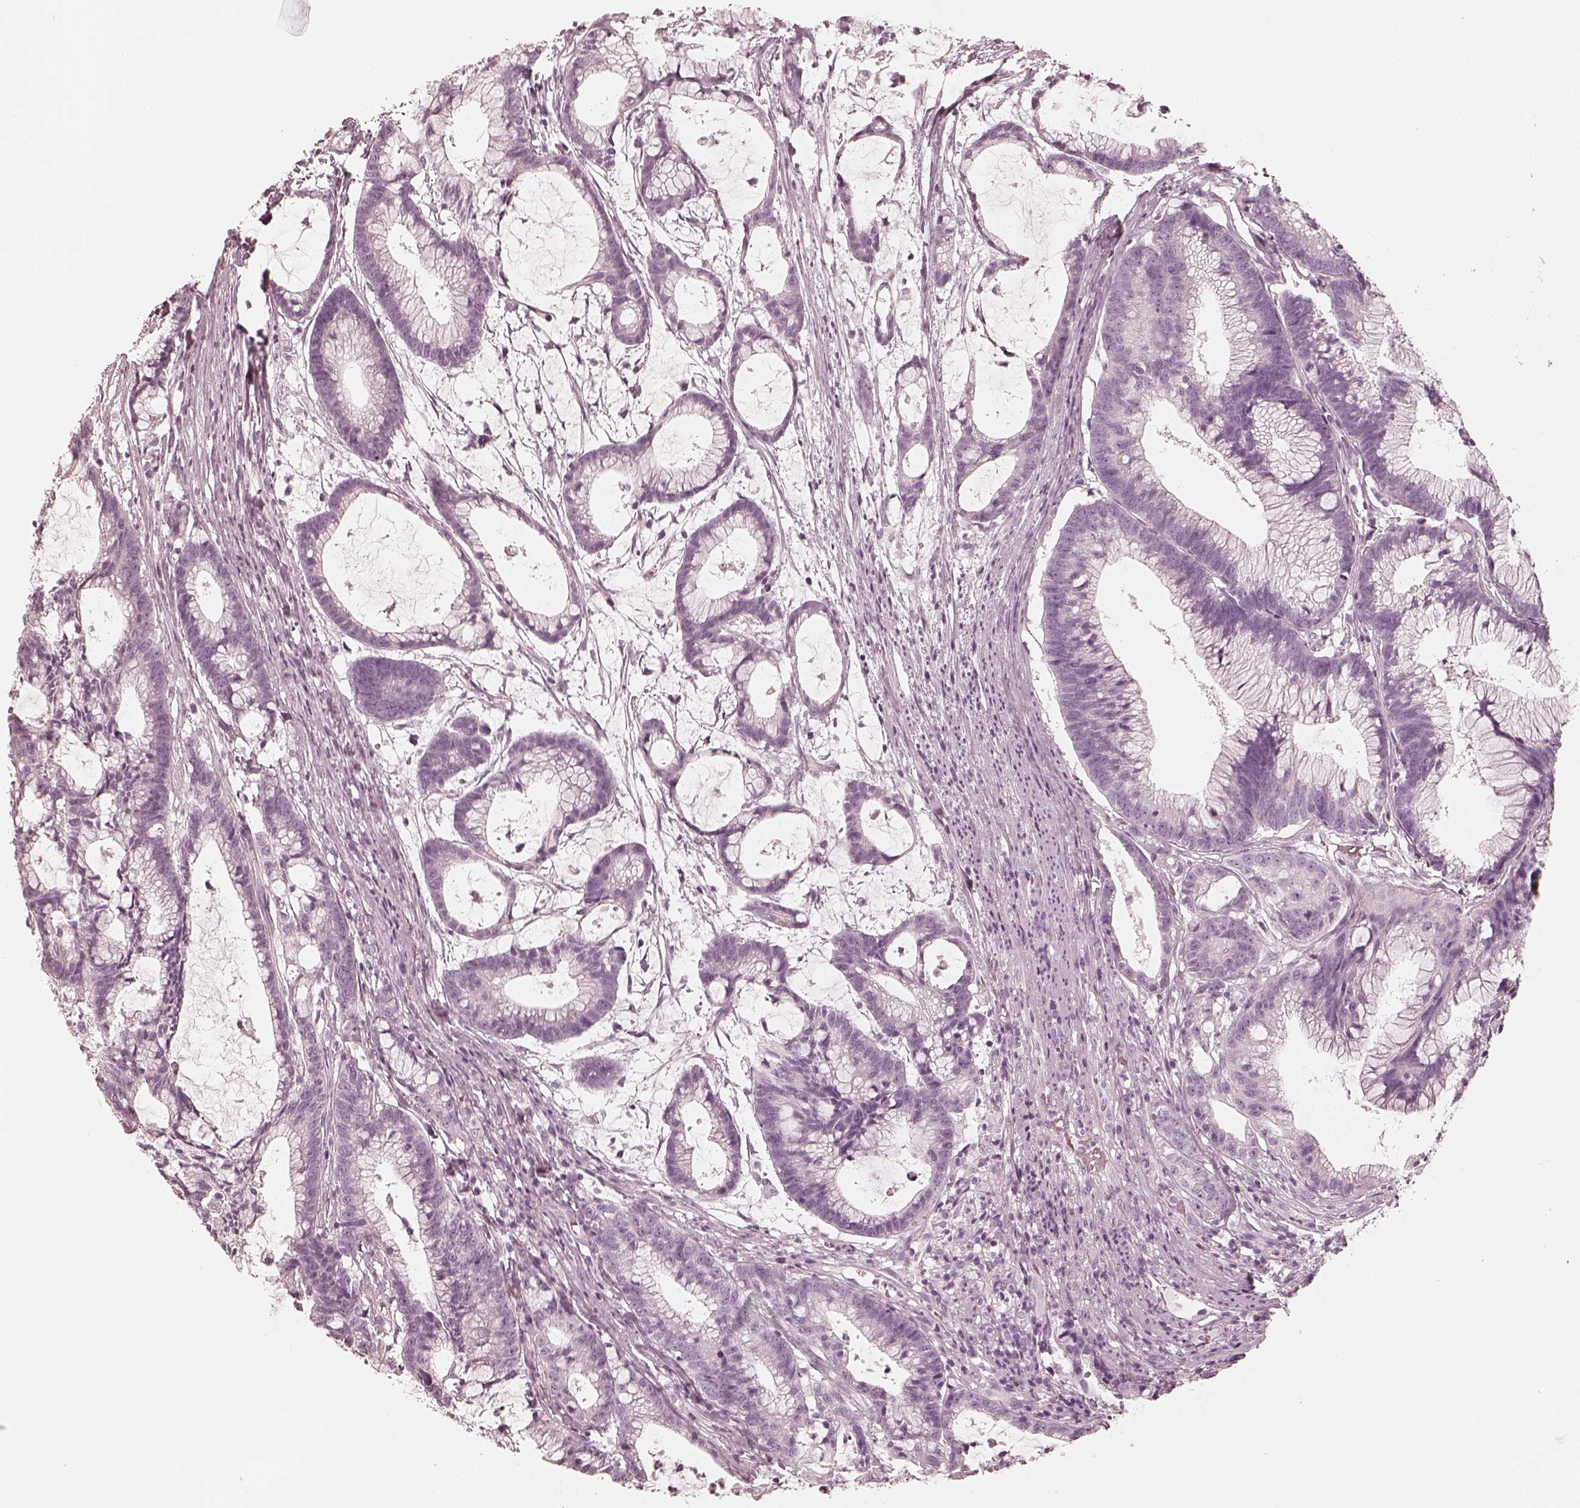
{"staining": {"intensity": "negative", "quantity": "none", "location": "none"}, "tissue": "colorectal cancer", "cell_type": "Tumor cells", "image_type": "cancer", "snomed": [{"axis": "morphology", "description": "Adenocarcinoma, NOS"}, {"axis": "topography", "description": "Colon"}], "caption": "Photomicrograph shows no protein staining in tumor cells of colorectal cancer tissue.", "gene": "KRT82", "patient": {"sex": "female", "age": 78}}